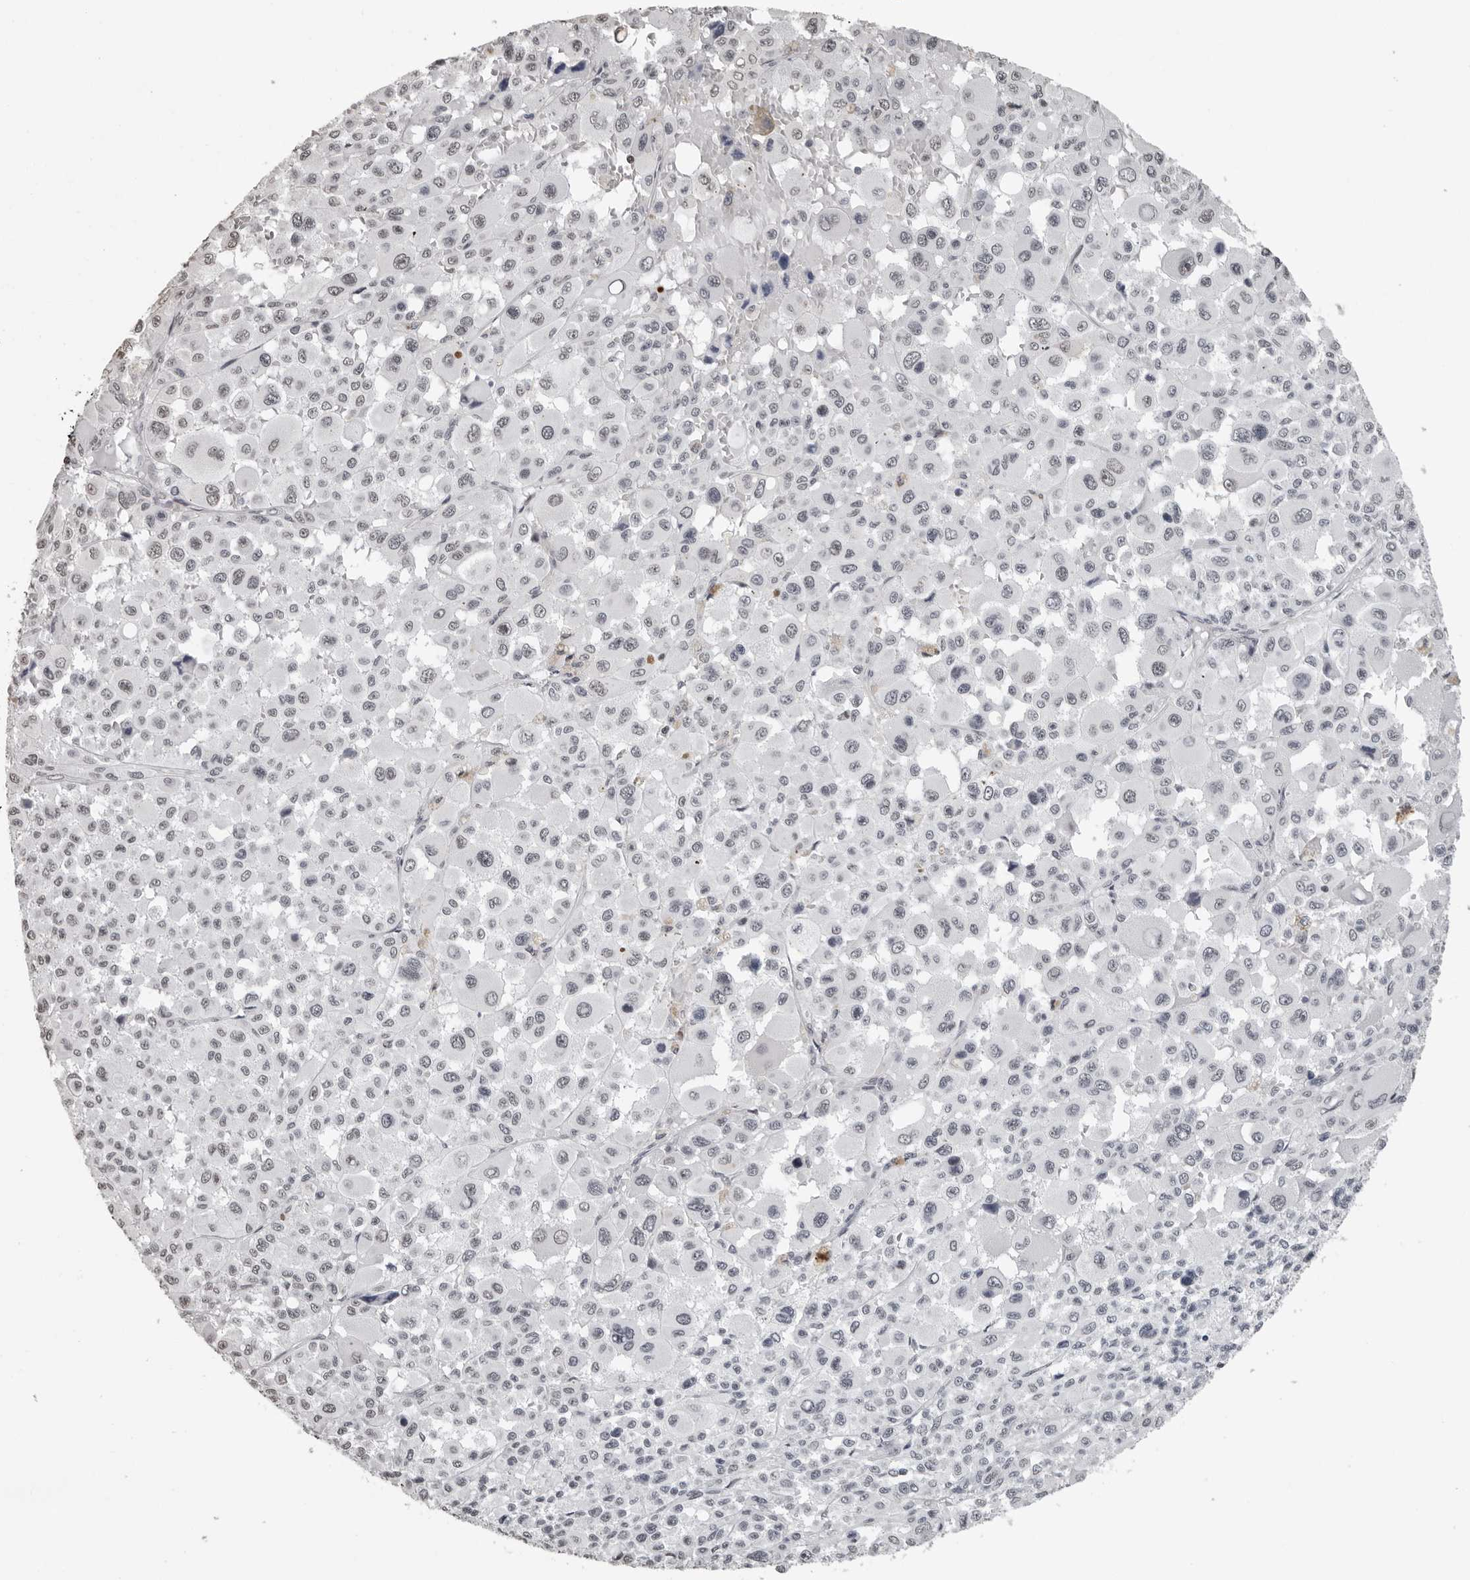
{"staining": {"intensity": "negative", "quantity": "none", "location": "none"}, "tissue": "melanoma", "cell_type": "Tumor cells", "image_type": "cancer", "snomed": [{"axis": "morphology", "description": "Malignant melanoma, Metastatic site"}, {"axis": "topography", "description": "Skin"}], "caption": "This histopathology image is of malignant melanoma (metastatic site) stained with immunohistochemistry to label a protein in brown with the nuclei are counter-stained blue. There is no expression in tumor cells. (DAB (3,3'-diaminobenzidine) immunohistochemistry (IHC), high magnification).", "gene": "ORC1", "patient": {"sex": "female", "age": 74}}